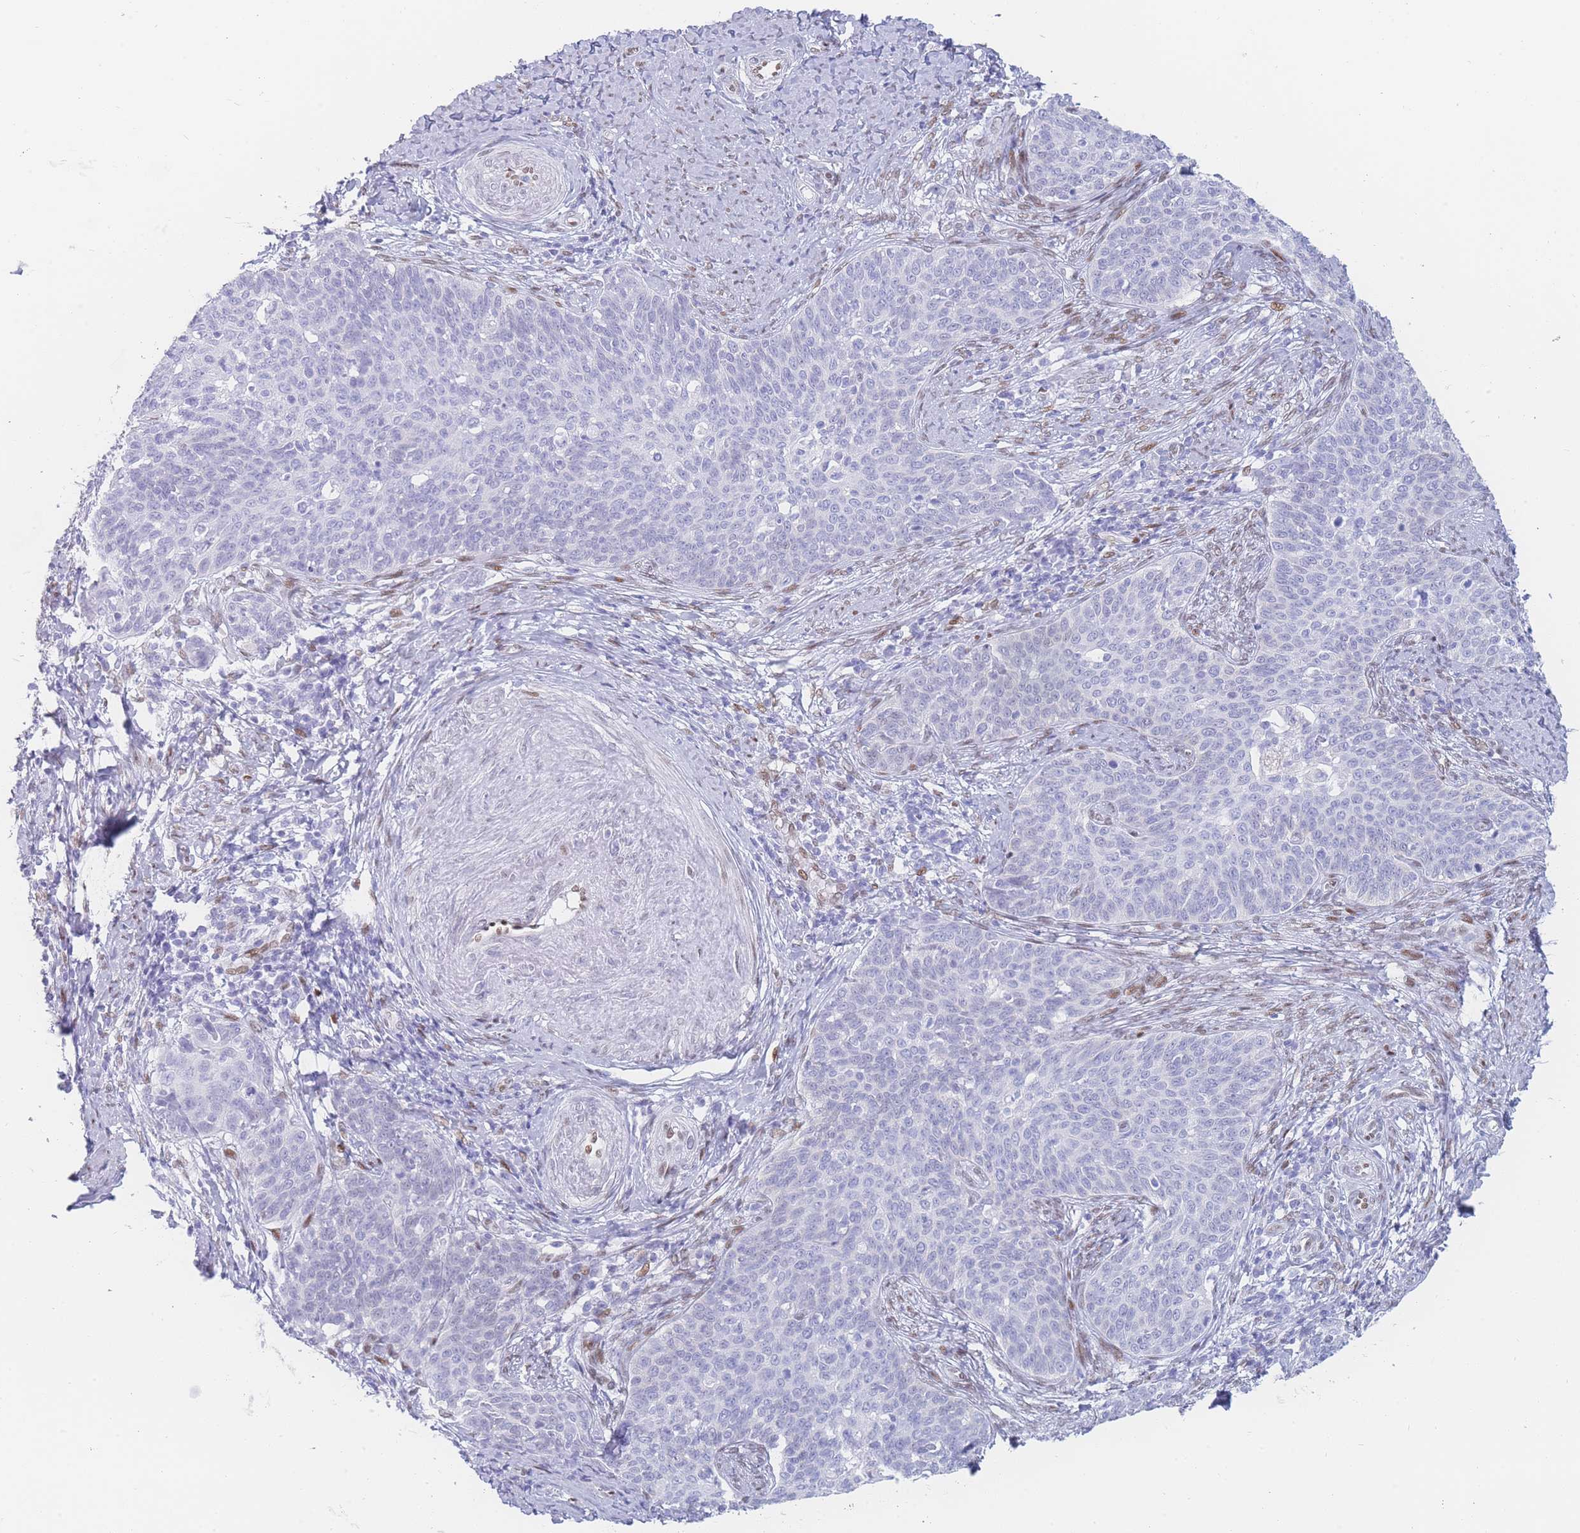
{"staining": {"intensity": "negative", "quantity": "none", "location": "none"}, "tissue": "cervical cancer", "cell_type": "Tumor cells", "image_type": "cancer", "snomed": [{"axis": "morphology", "description": "Squamous cell carcinoma, NOS"}, {"axis": "topography", "description": "Cervix"}], "caption": "There is no significant positivity in tumor cells of cervical cancer (squamous cell carcinoma).", "gene": "PSMB5", "patient": {"sex": "female", "age": 39}}